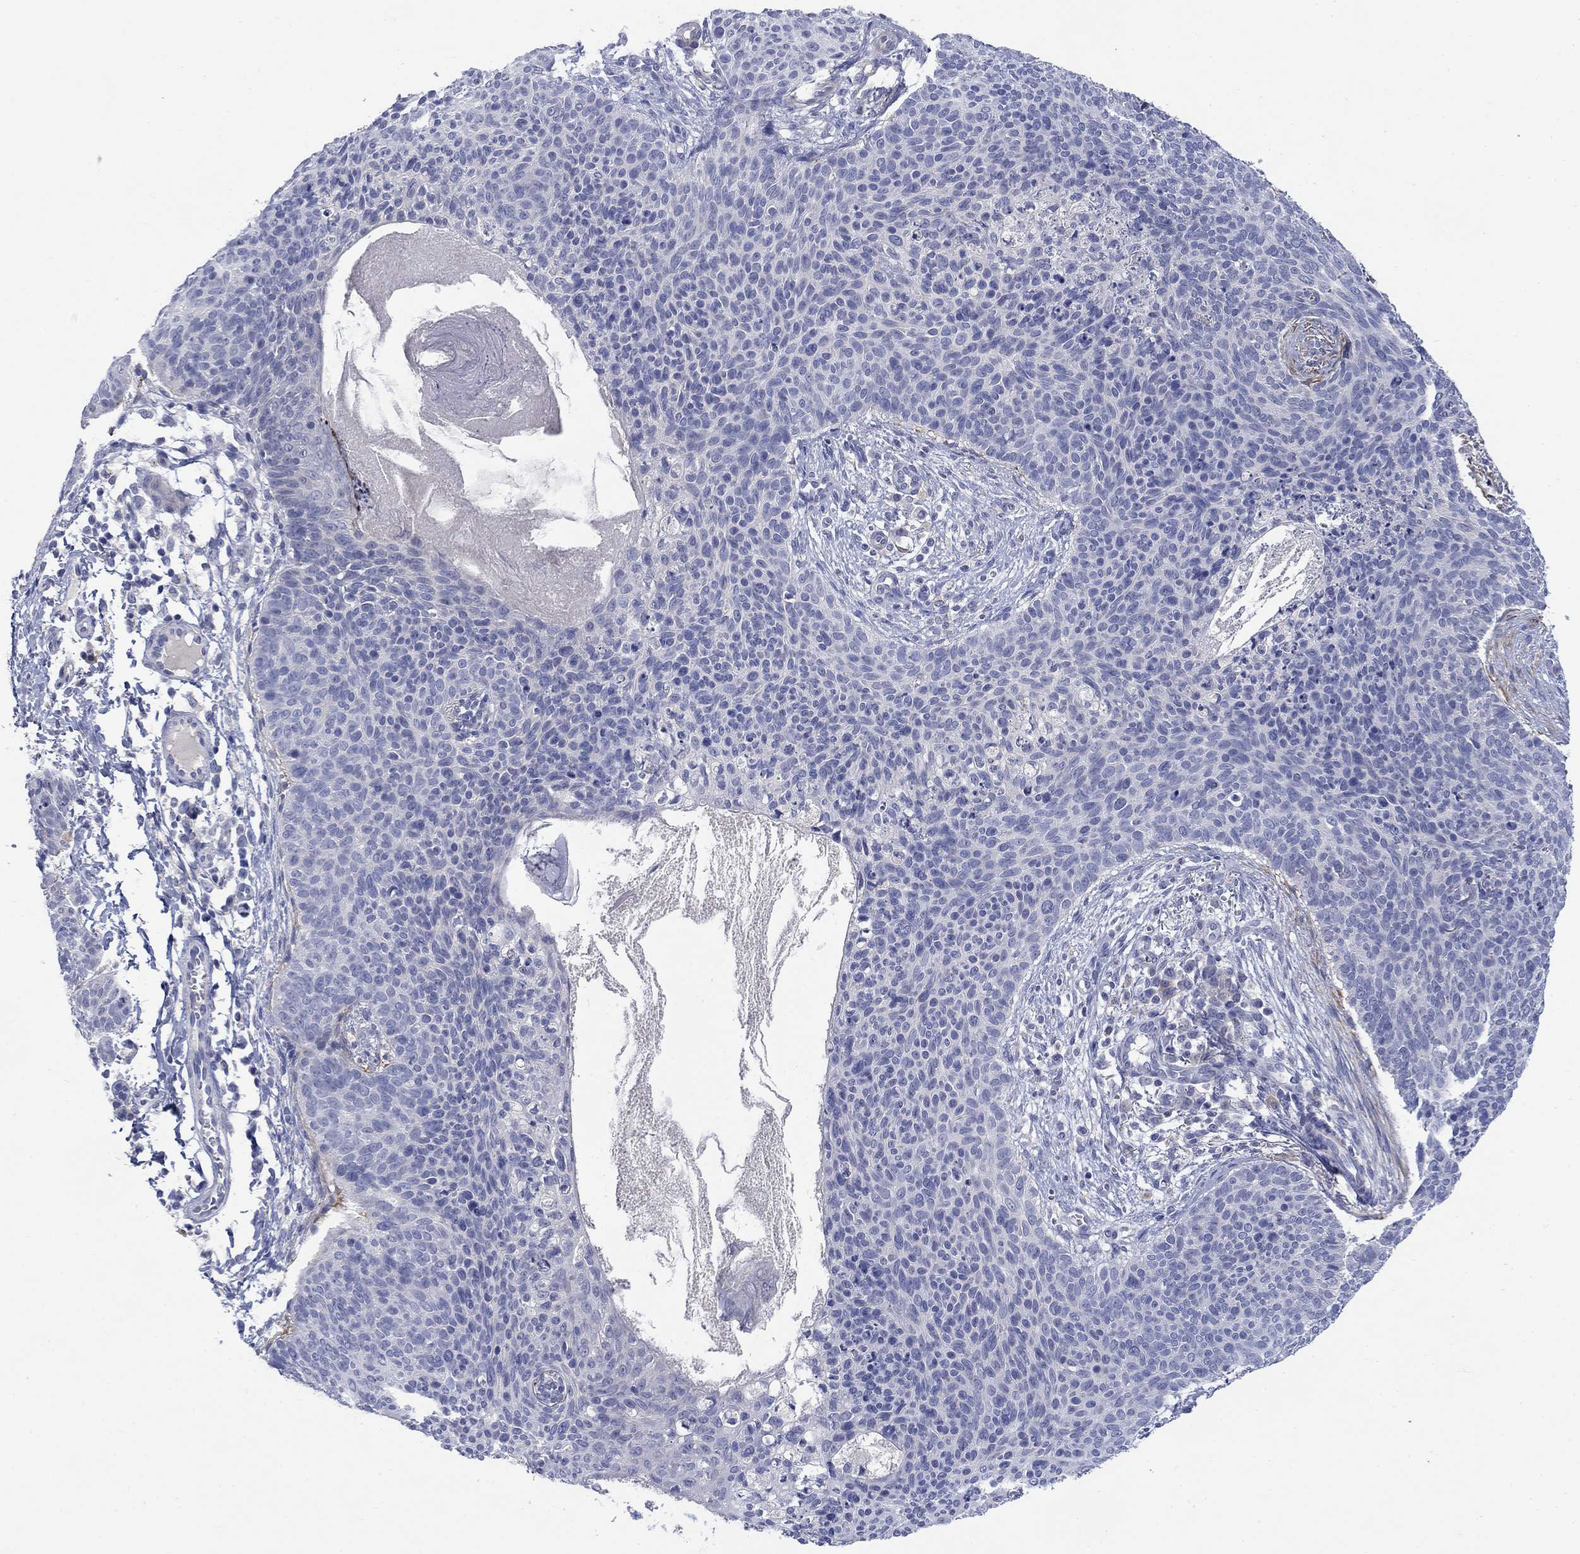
{"staining": {"intensity": "negative", "quantity": "none", "location": "none"}, "tissue": "skin cancer", "cell_type": "Tumor cells", "image_type": "cancer", "snomed": [{"axis": "morphology", "description": "Basal cell carcinoma"}, {"axis": "topography", "description": "Skin"}], "caption": "High power microscopy micrograph of an IHC micrograph of skin basal cell carcinoma, revealing no significant expression in tumor cells.", "gene": "PTPRZ1", "patient": {"sex": "male", "age": 64}}